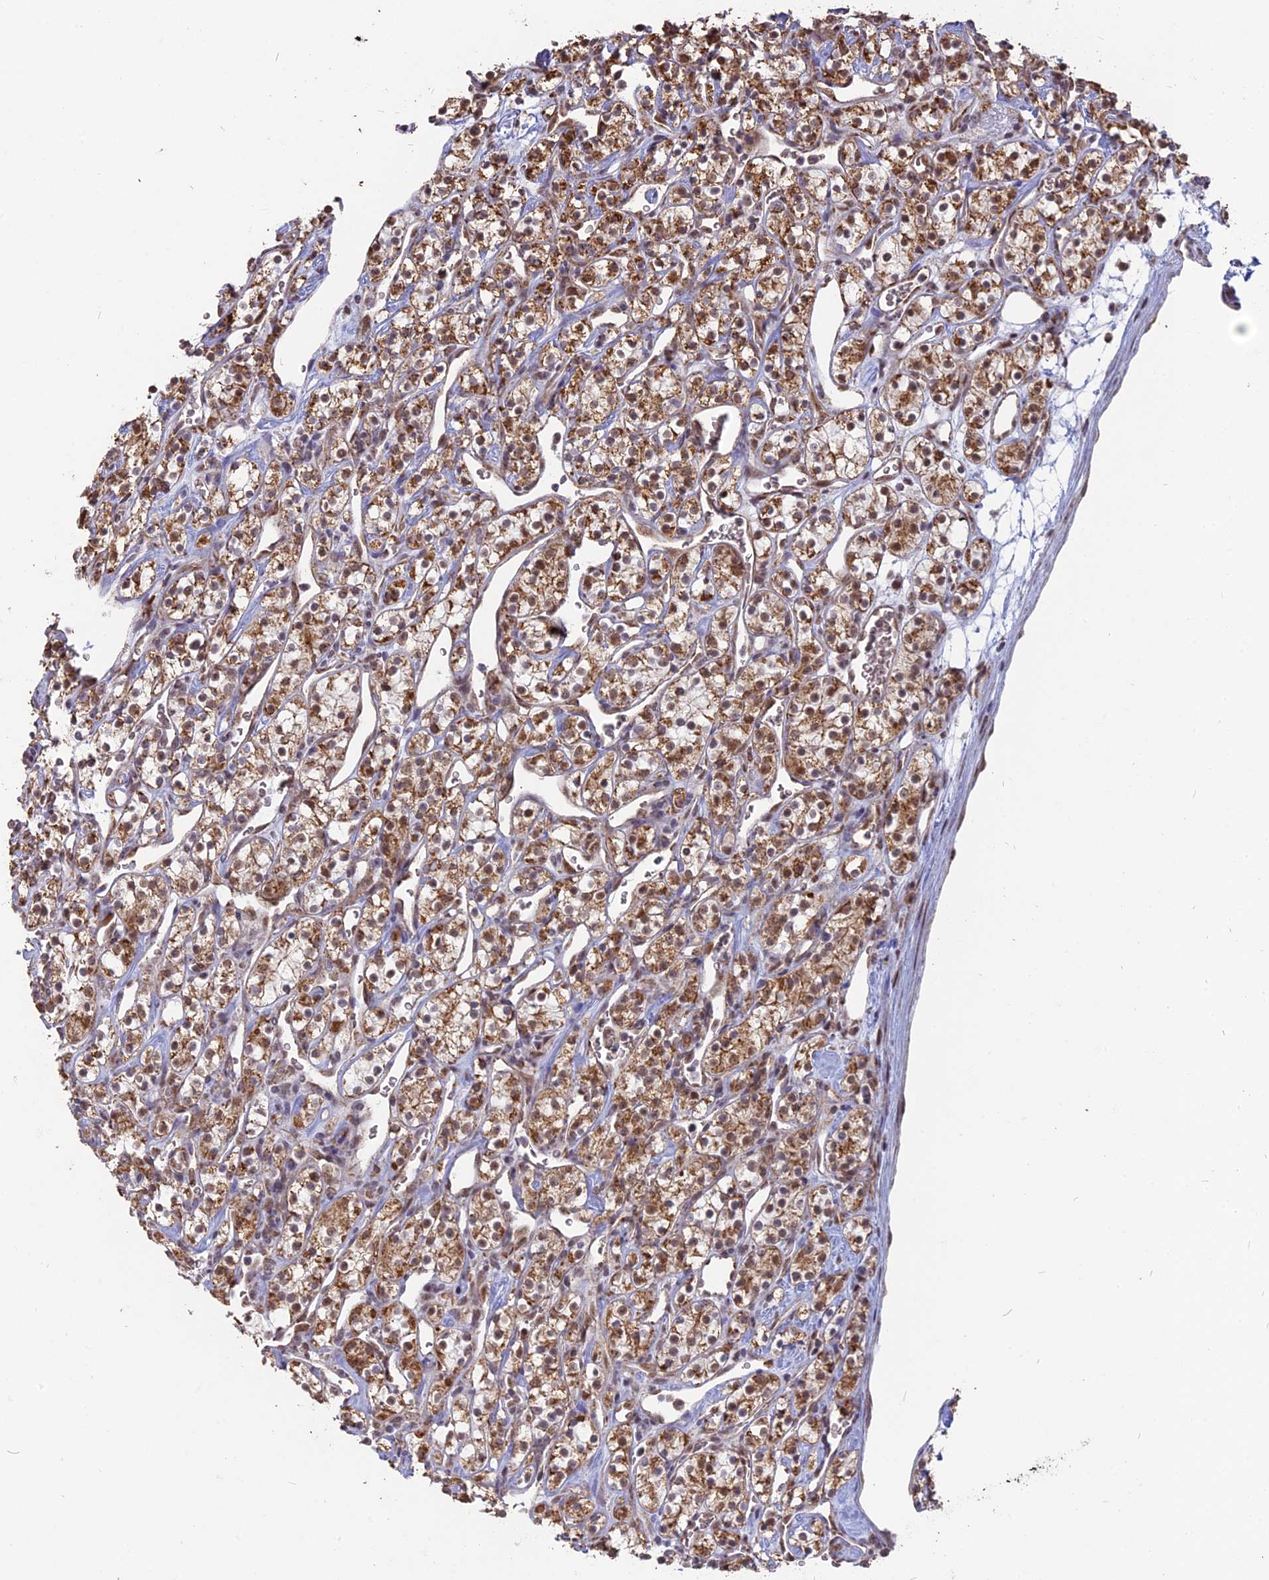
{"staining": {"intensity": "moderate", "quantity": ">75%", "location": "cytoplasmic/membranous,nuclear"}, "tissue": "renal cancer", "cell_type": "Tumor cells", "image_type": "cancer", "snomed": [{"axis": "morphology", "description": "Adenocarcinoma, NOS"}, {"axis": "topography", "description": "Kidney"}], "caption": "Tumor cells exhibit moderate cytoplasmic/membranous and nuclear staining in about >75% of cells in renal cancer.", "gene": "ARHGAP40", "patient": {"sex": "male", "age": 77}}